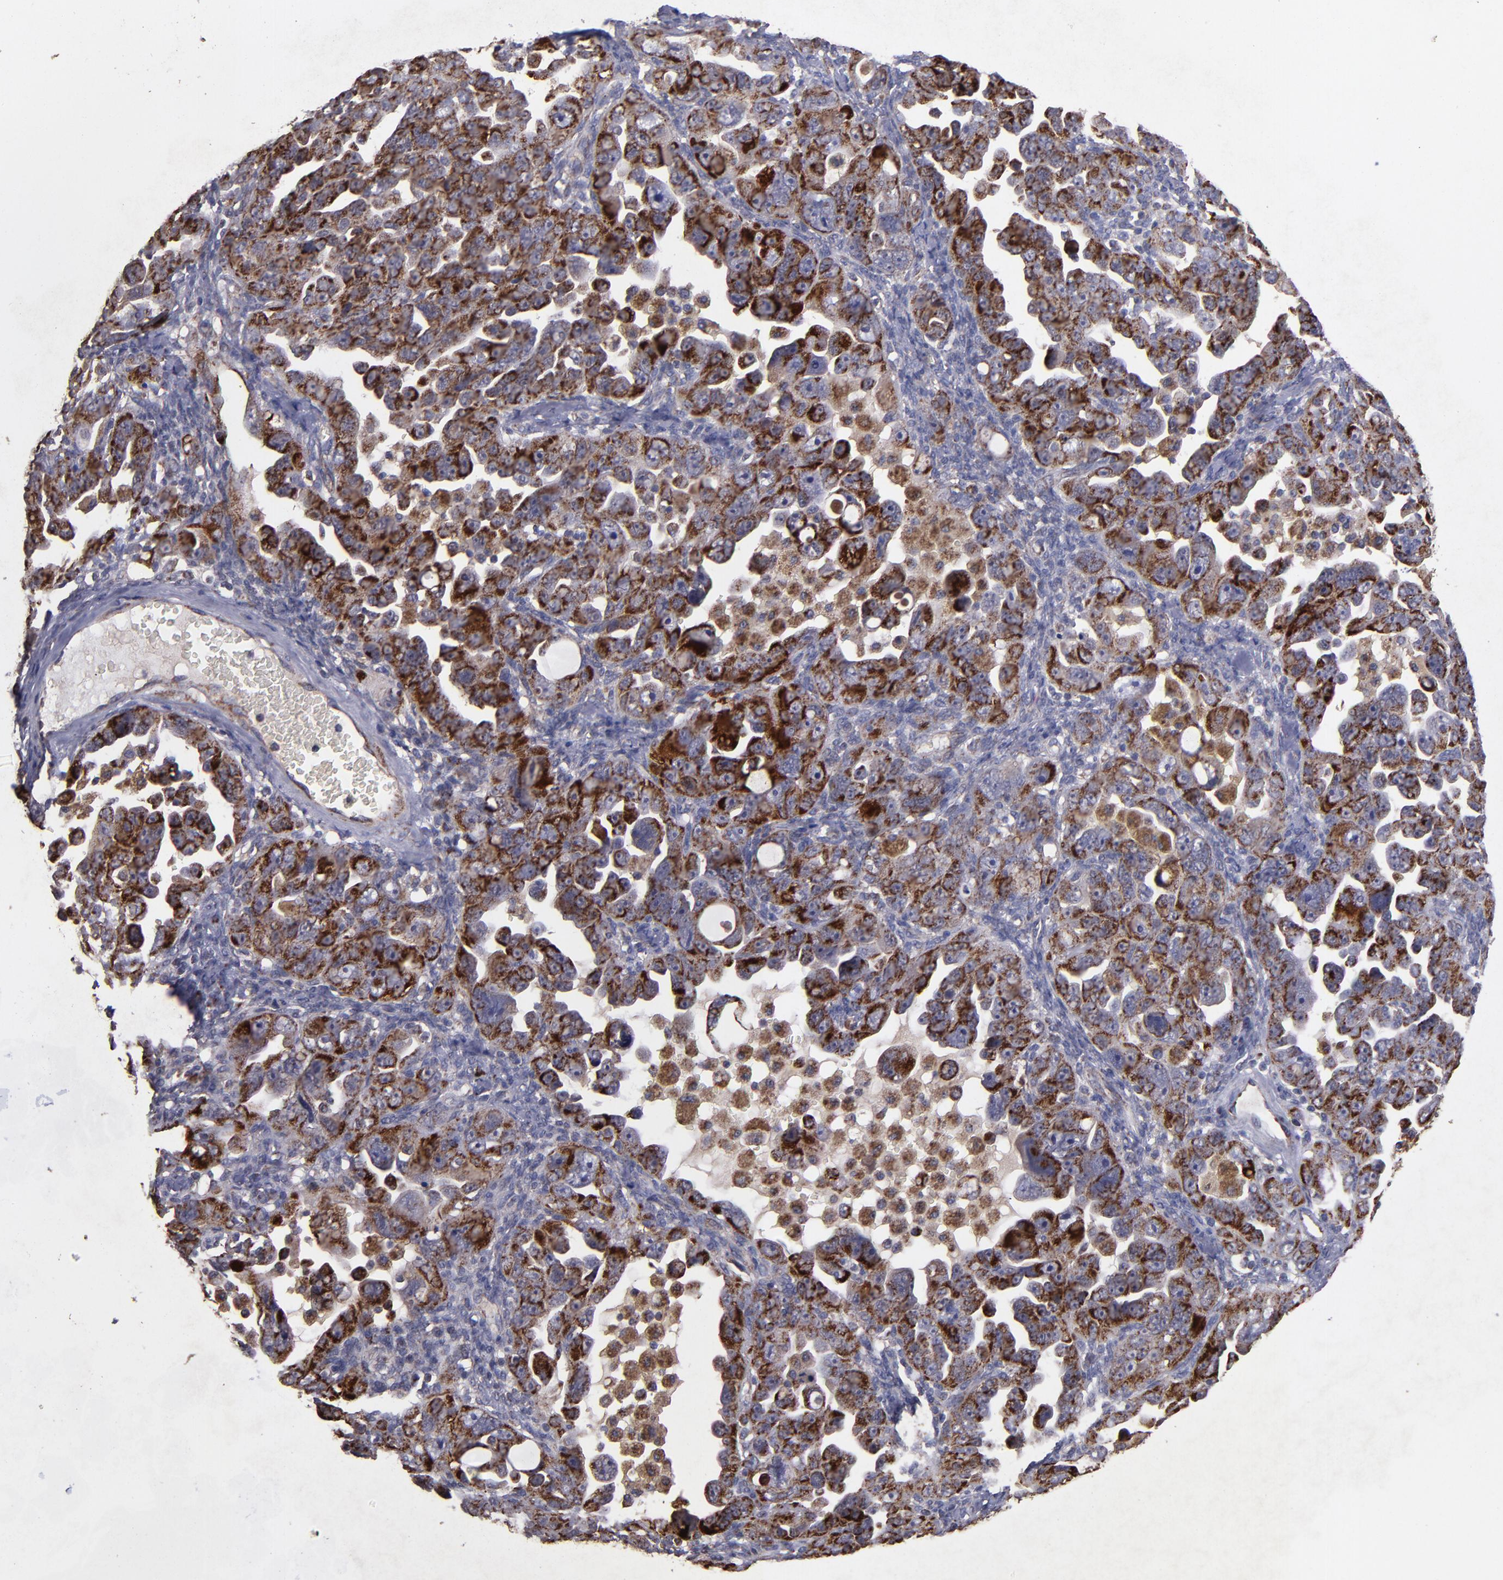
{"staining": {"intensity": "strong", "quantity": ">75%", "location": "cytoplasmic/membranous"}, "tissue": "ovarian cancer", "cell_type": "Tumor cells", "image_type": "cancer", "snomed": [{"axis": "morphology", "description": "Cystadenocarcinoma, serous, NOS"}, {"axis": "topography", "description": "Ovary"}], "caption": "A photomicrograph of ovarian cancer (serous cystadenocarcinoma) stained for a protein displays strong cytoplasmic/membranous brown staining in tumor cells. Immunohistochemistry stains the protein of interest in brown and the nuclei are stained blue.", "gene": "TIMM9", "patient": {"sex": "female", "age": 66}}